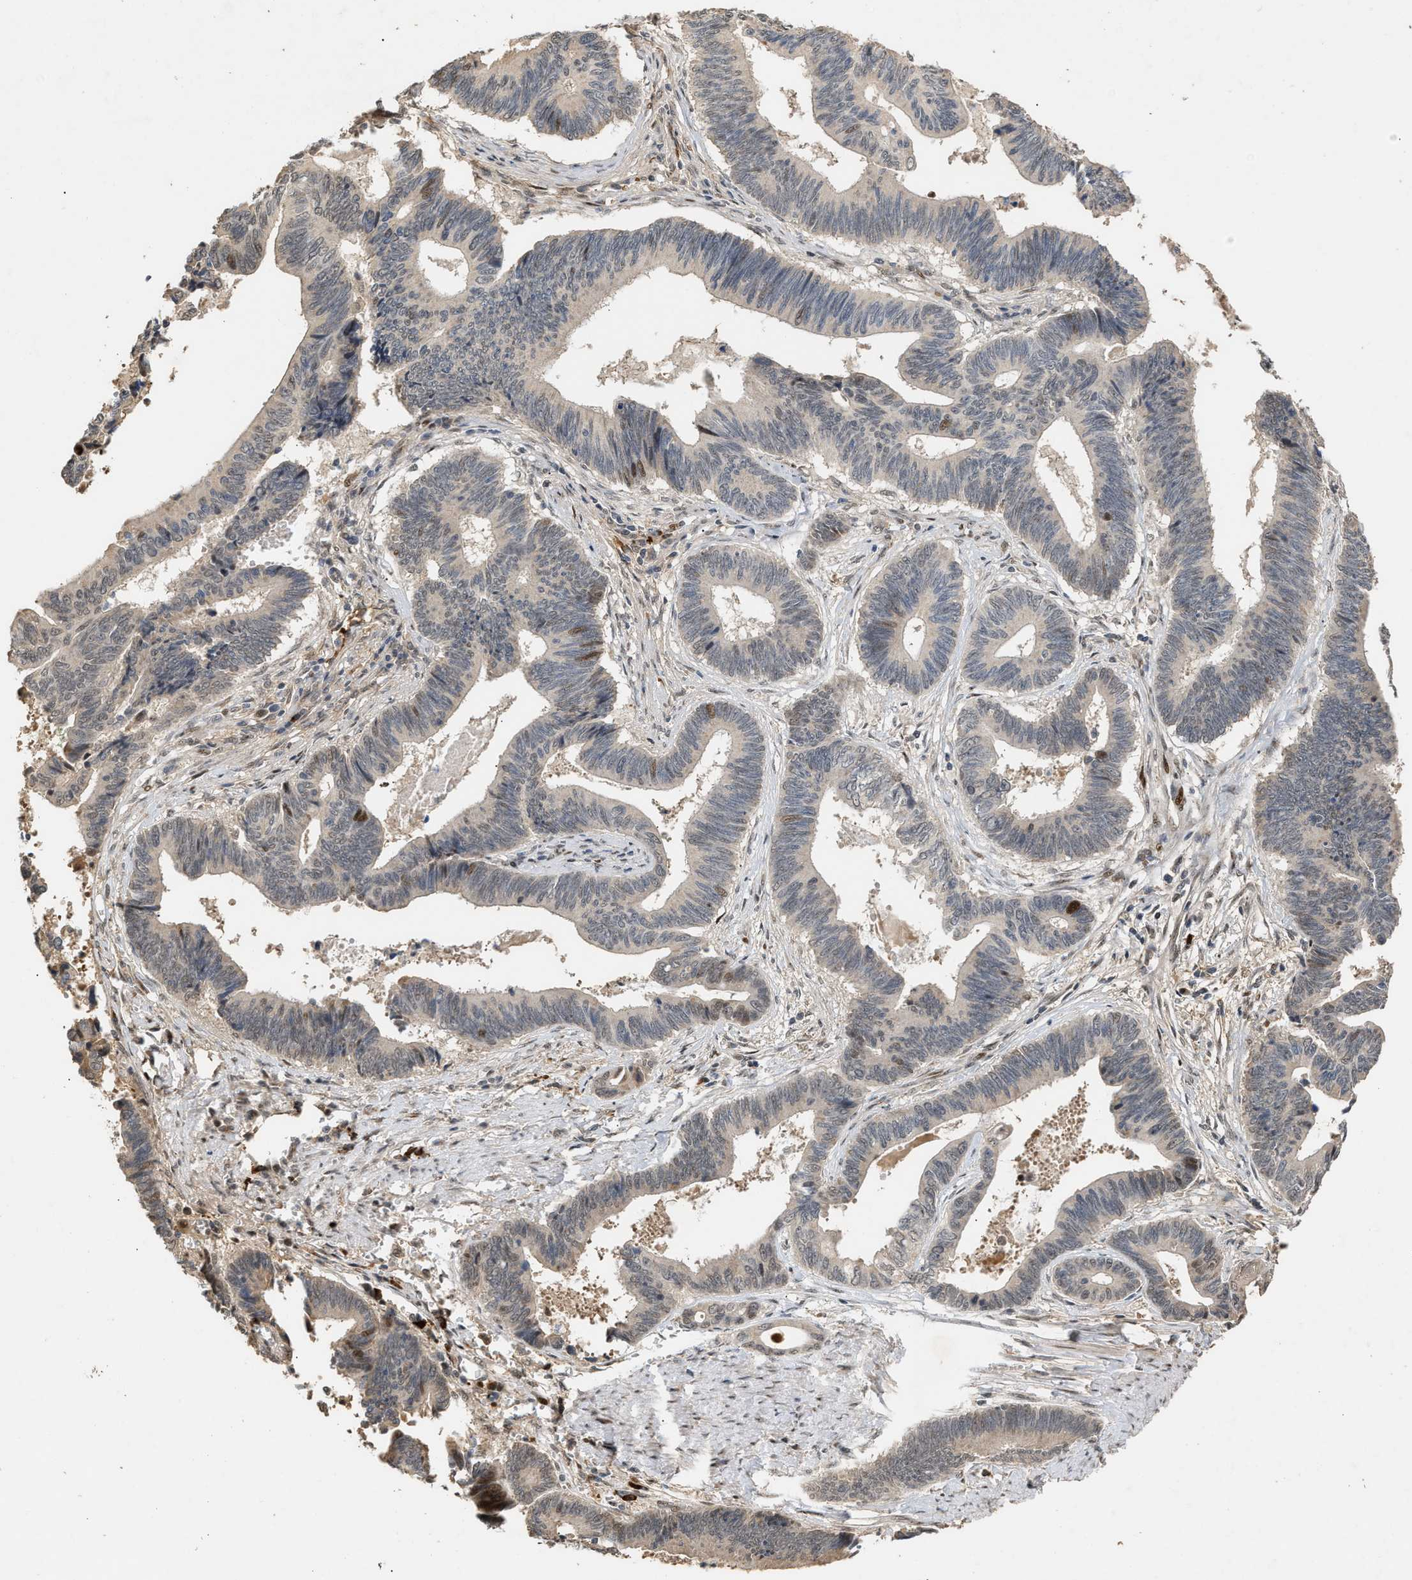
{"staining": {"intensity": "negative", "quantity": "none", "location": "none"}, "tissue": "pancreatic cancer", "cell_type": "Tumor cells", "image_type": "cancer", "snomed": [{"axis": "morphology", "description": "Adenocarcinoma, NOS"}, {"axis": "topography", "description": "Pancreas"}], "caption": "Micrograph shows no significant protein expression in tumor cells of pancreatic cancer (adenocarcinoma). (DAB immunohistochemistry with hematoxylin counter stain).", "gene": "ZFAND5", "patient": {"sex": "female", "age": 70}}